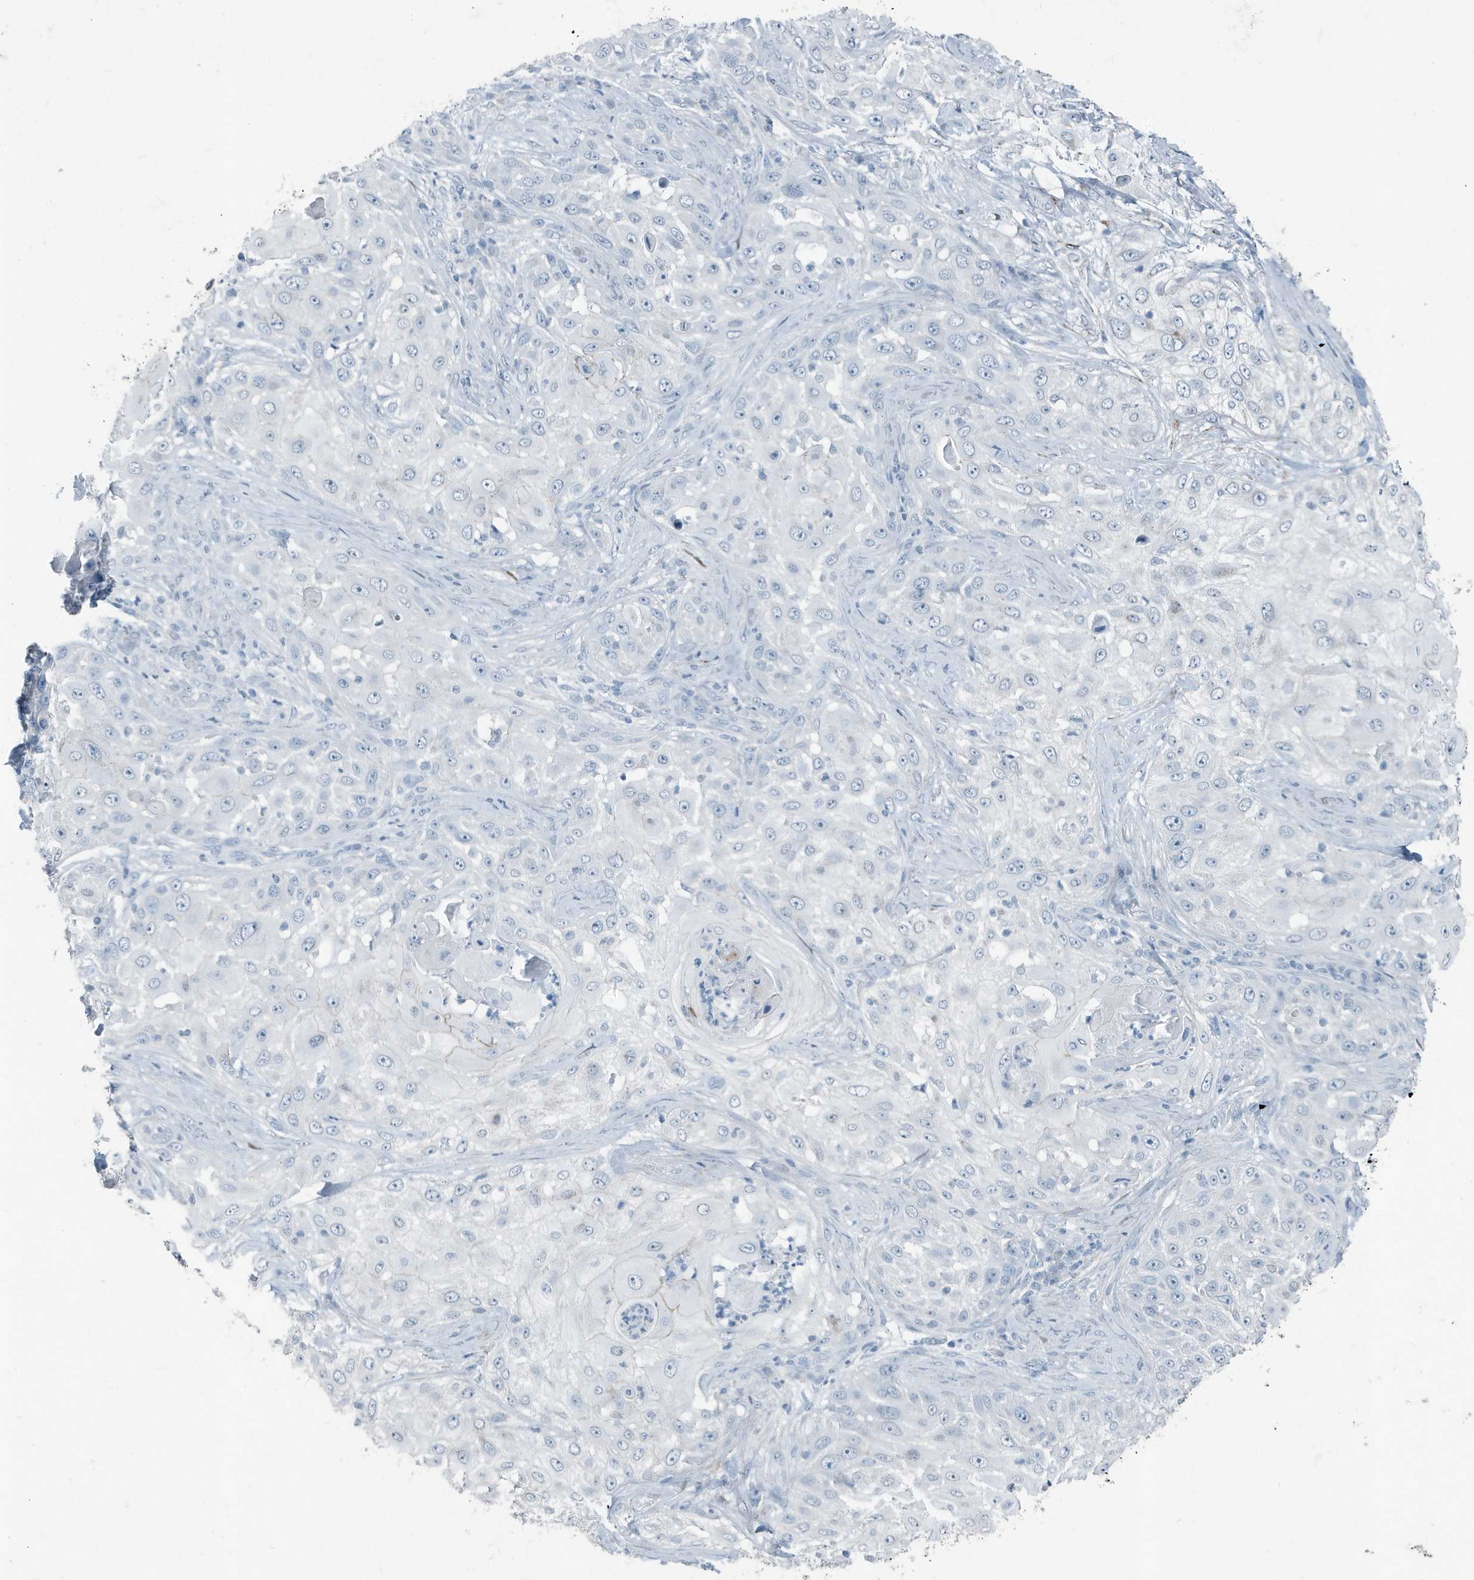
{"staining": {"intensity": "negative", "quantity": "none", "location": "none"}, "tissue": "skin cancer", "cell_type": "Tumor cells", "image_type": "cancer", "snomed": [{"axis": "morphology", "description": "Squamous cell carcinoma, NOS"}, {"axis": "topography", "description": "Skin"}], "caption": "This is a image of immunohistochemistry (IHC) staining of skin cancer (squamous cell carcinoma), which shows no expression in tumor cells.", "gene": "FAM162A", "patient": {"sex": "female", "age": 44}}